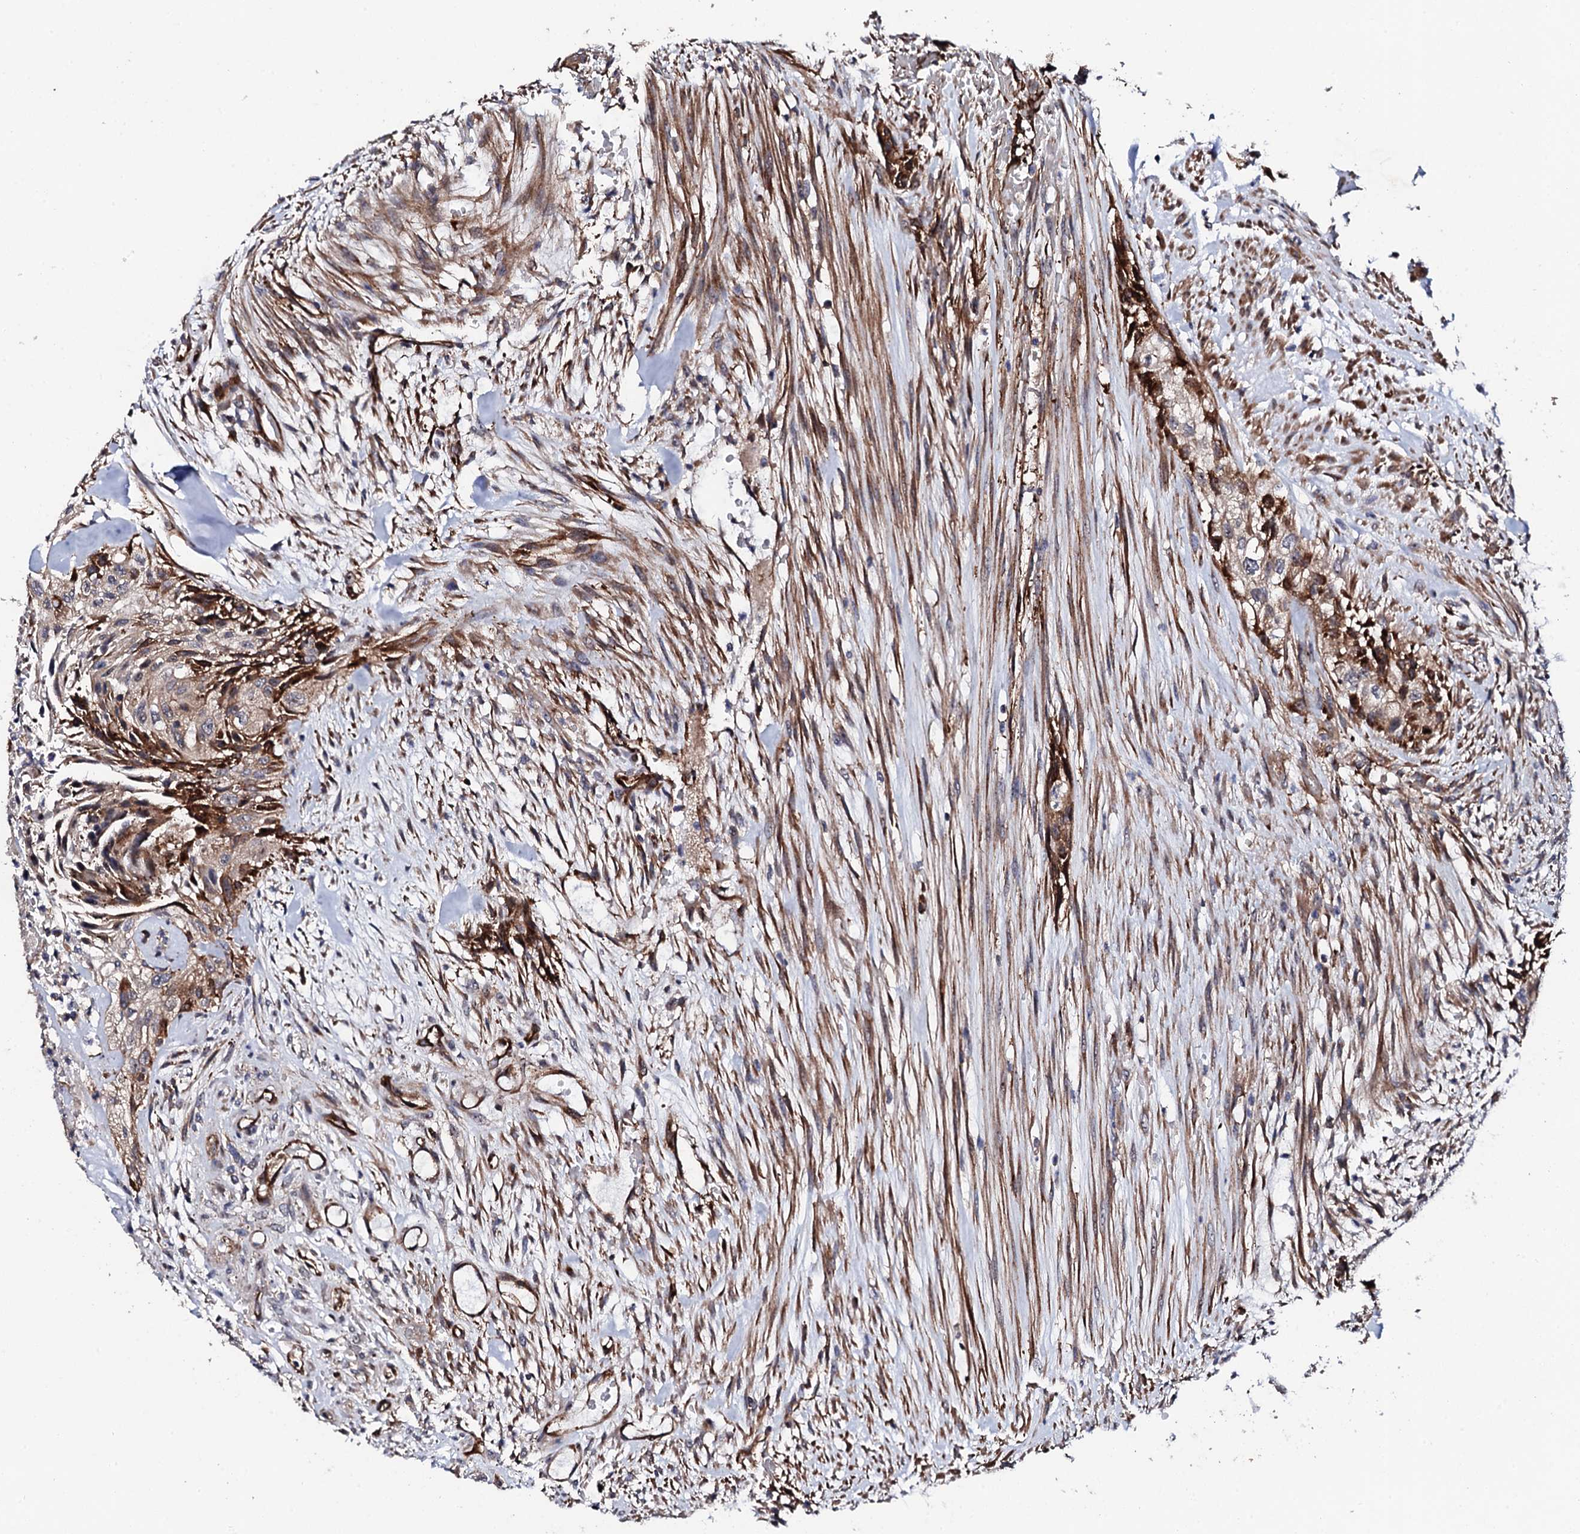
{"staining": {"intensity": "moderate", "quantity": "25%-75%", "location": "cytoplasmic/membranous"}, "tissue": "urothelial cancer", "cell_type": "Tumor cells", "image_type": "cancer", "snomed": [{"axis": "morphology", "description": "Urothelial carcinoma, High grade"}, {"axis": "topography", "description": "Urinary bladder"}], "caption": "Immunohistochemical staining of human urothelial cancer reveals moderate cytoplasmic/membranous protein positivity in about 25%-75% of tumor cells.", "gene": "GTPBP4", "patient": {"sex": "male", "age": 35}}